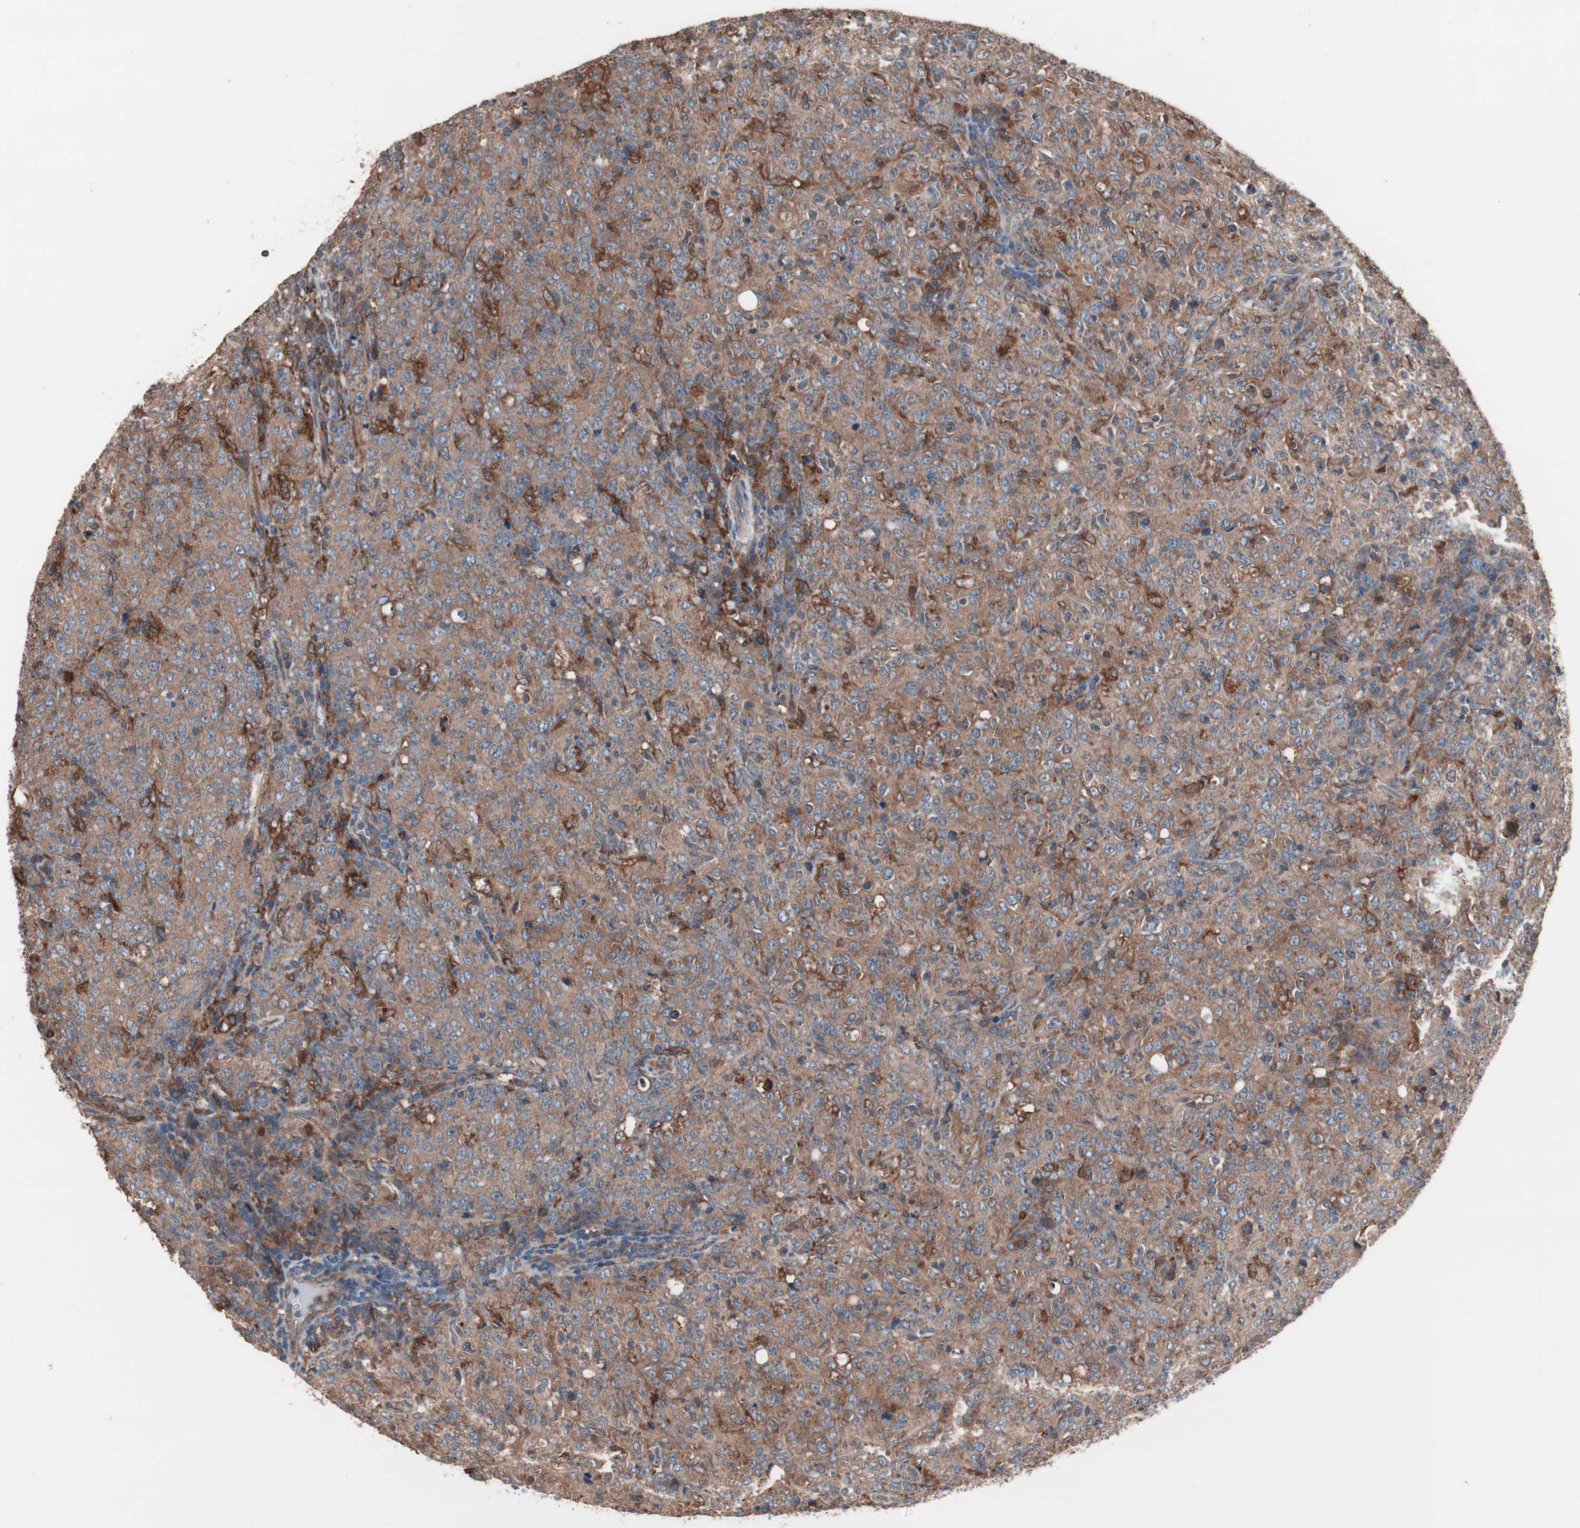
{"staining": {"intensity": "weak", "quantity": ">75%", "location": "cytoplasmic/membranous"}, "tissue": "lymphoma", "cell_type": "Tumor cells", "image_type": "cancer", "snomed": [{"axis": "morphology", "description": "Malignant lymphoma, non-Hodgkin's type, High grade"}, {"axis": "topography", "description": "Tonsil"}], "caption": "Approximately >75% of tumor cells in high-grade malignant lymphoma, non-Hodgkin's type reveal weak cytoplasmic/membranous protein staining as visualized by brown immunohistochemical staining.", "gene": "ATG7", "patient": {"sex": "female", "age": 36}}